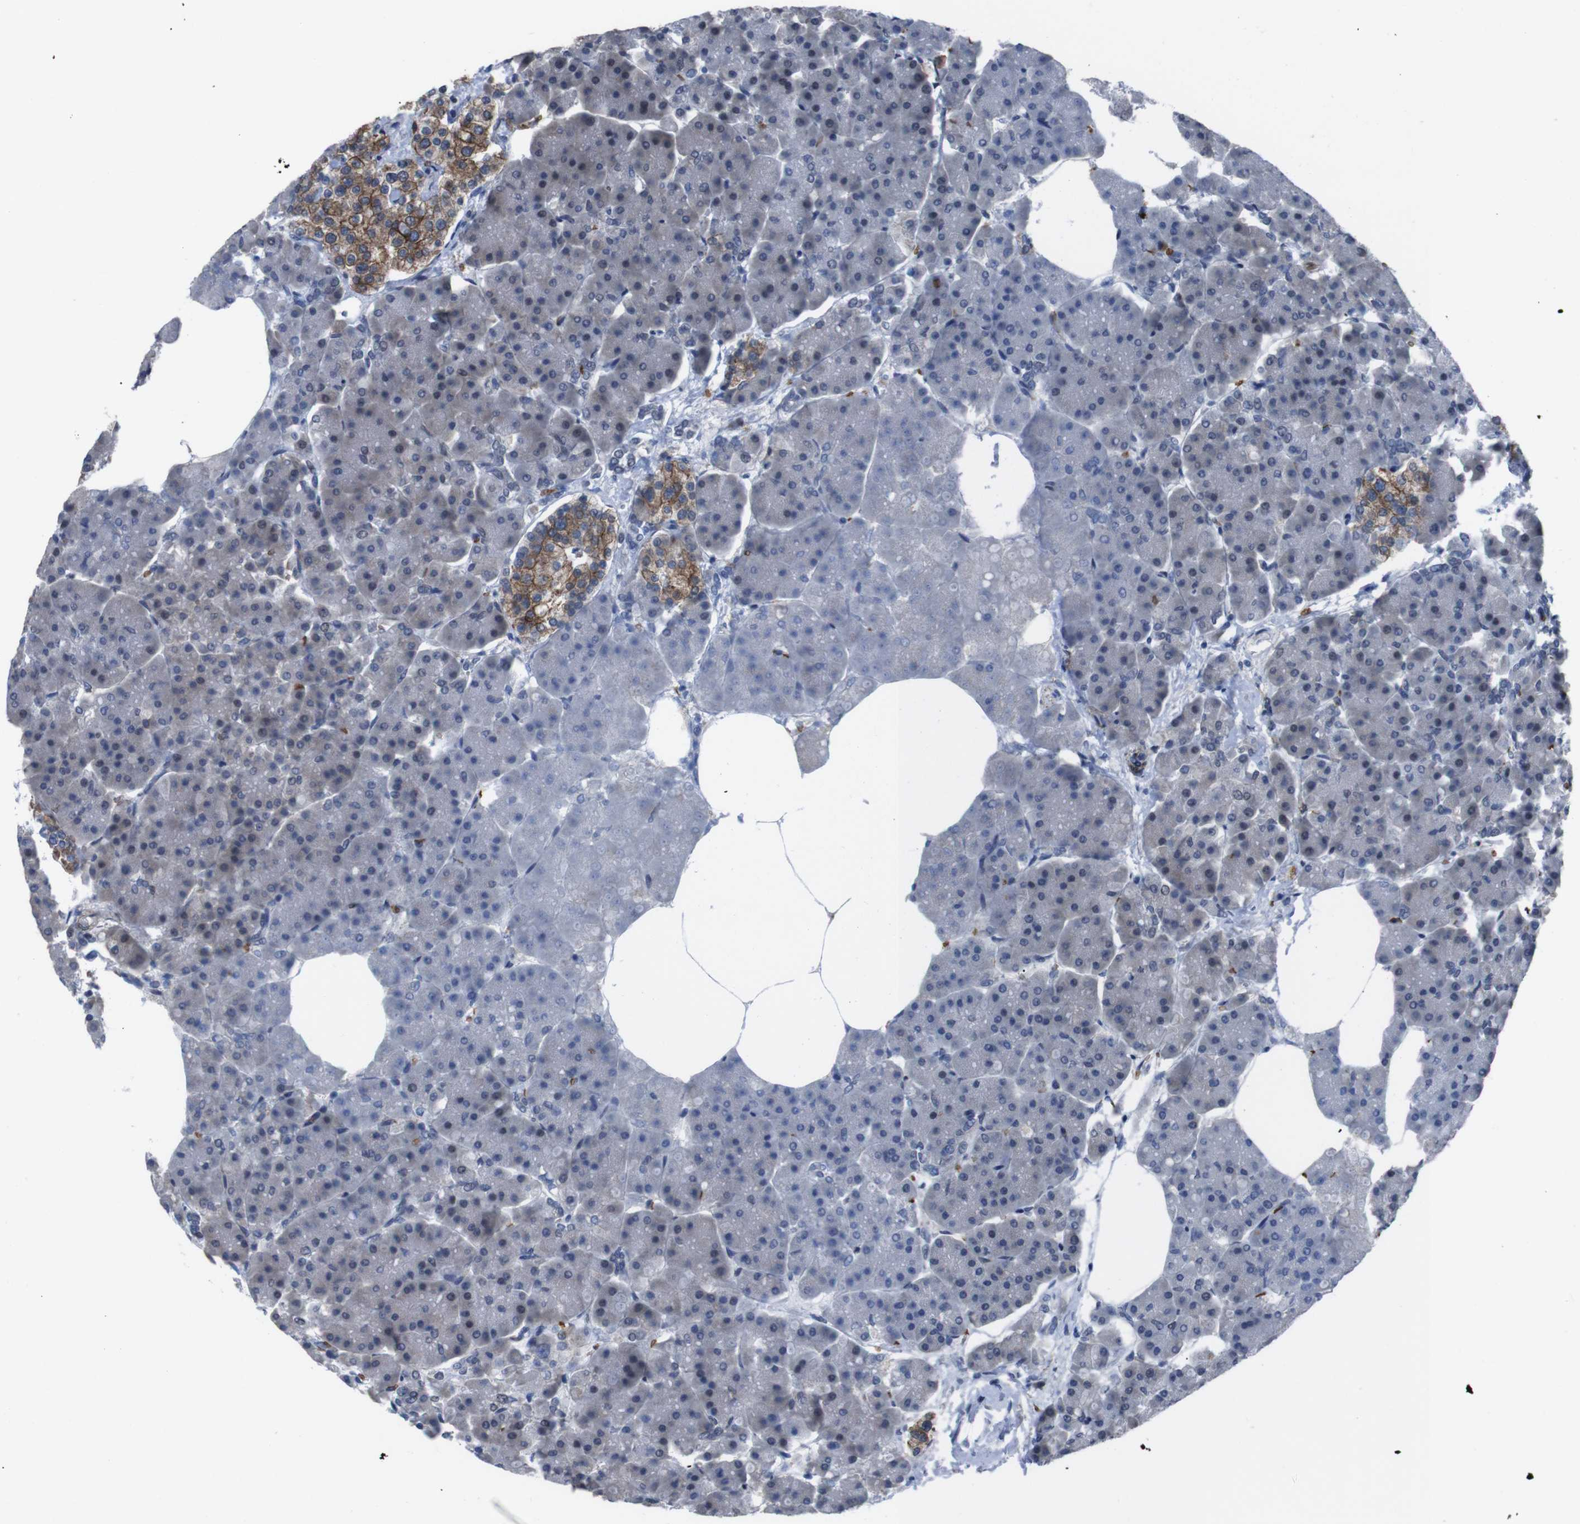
{"staining": {"intensity": "negative", "quantity": "none", "location": "none"}, "tissue": "pancreas", "cell_type": "Exocrine glandular cells", "image_type": "normal", "snomed": [{"axis": "morphology", "description": "Normal tissue, NOS"}, {"axis": "topography", "description": "Pancreas"}], "caption": "Micrograph shows no significant protein staining in exocrine glandular cells of unremarkable pancreas. (Brightfield microscopy of DAB IHC at high magnification).", "gene": "SPTB", "patient": {"sex": "female", "age": 70}}